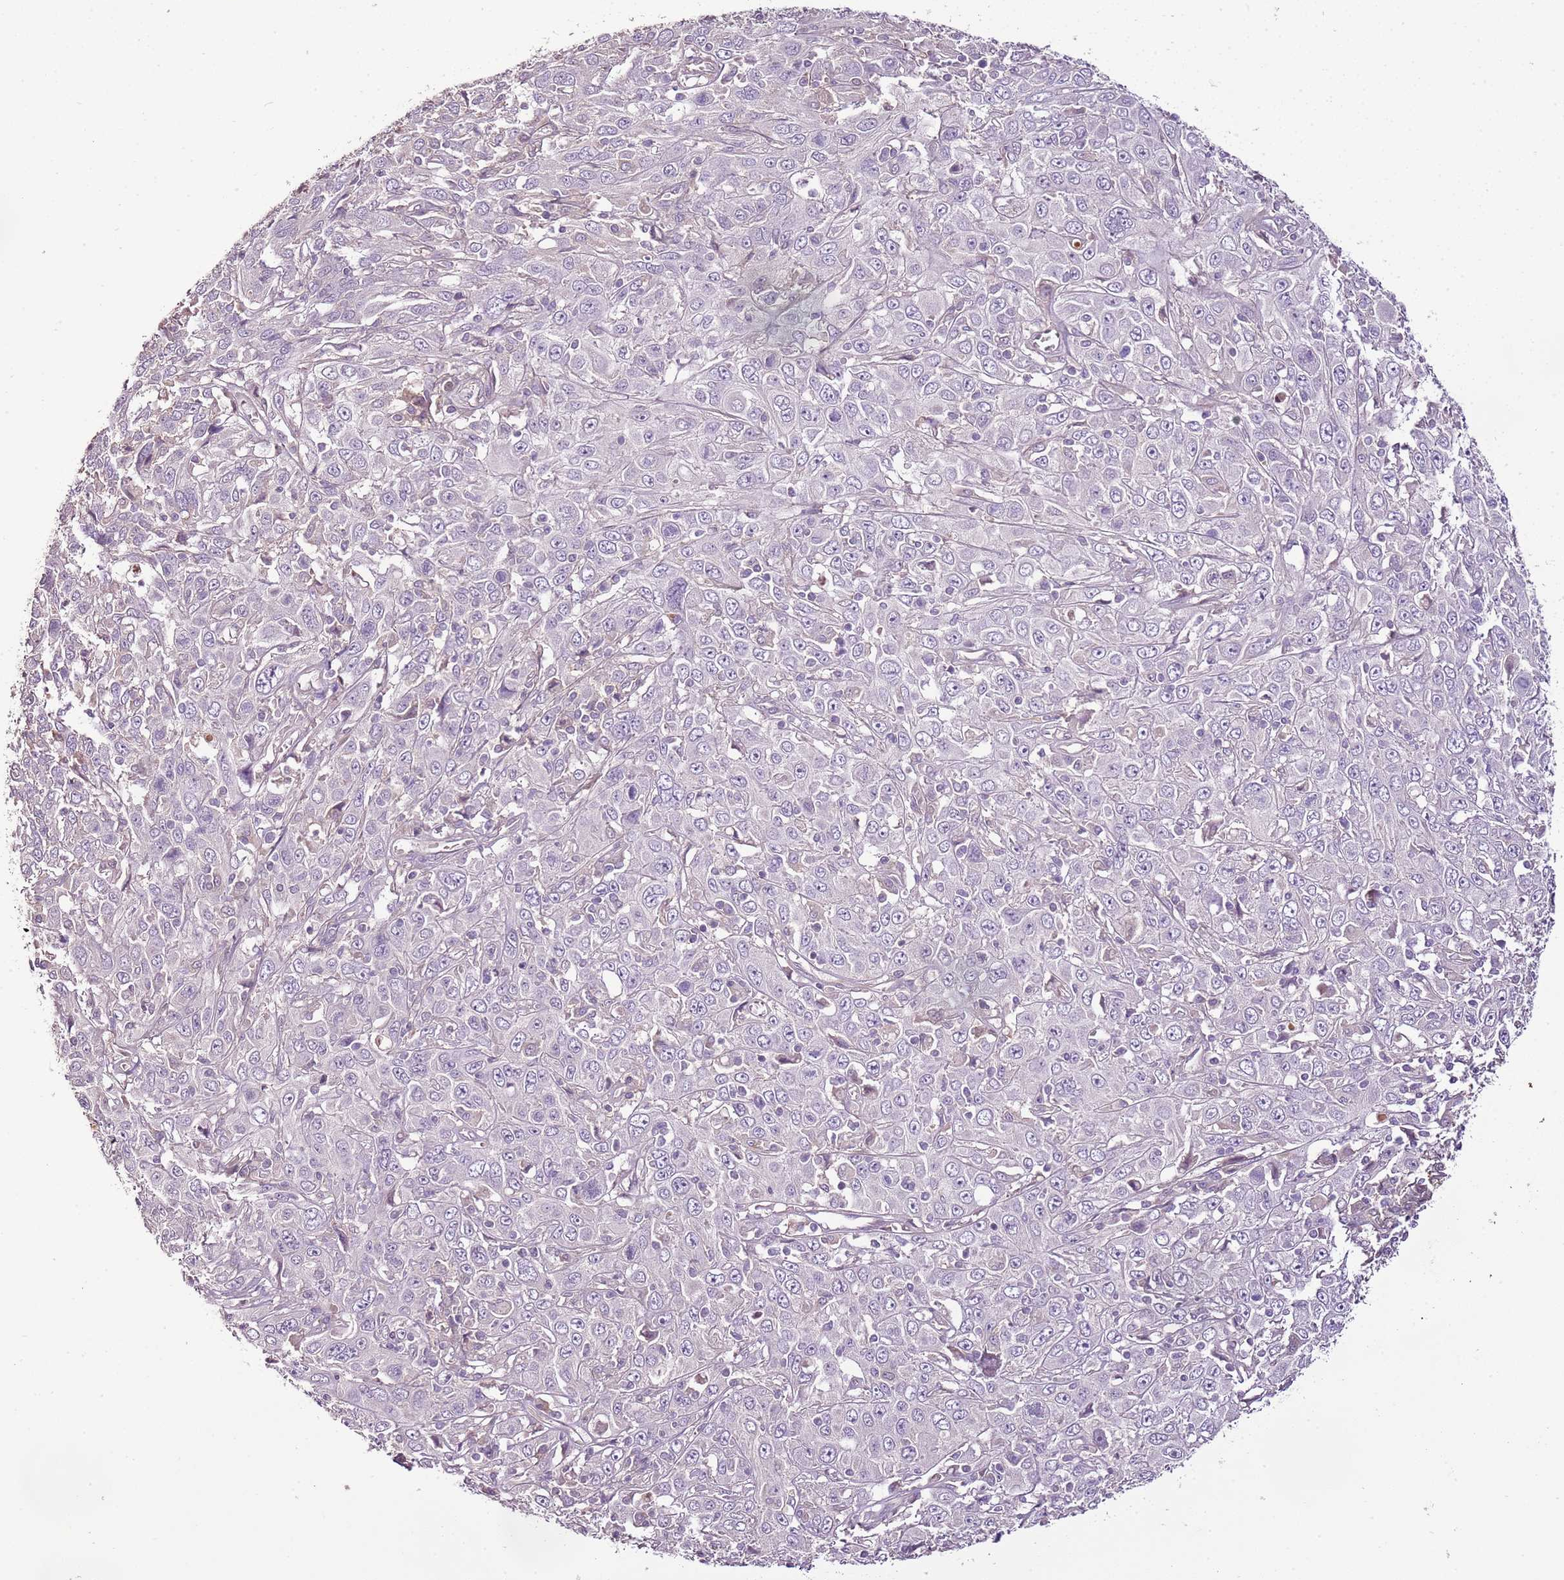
{"staining": {"intensity": "negative", "quantity": "none", "location": "none"}, "tissue": "cervical cancer", "cell_type": "Tumor cells", "image_type": "cancer", "snomed": [{"axis": "morphology", "description": "Squamous cell carcinoma, NOS"}, {"axis": "topography", "description": "Cervix"}], "caption": "A micrograph of cervical cancer stained for a protein exhibits no brown staining in tumor cells.", "gene": "CMKLR1", "patient": {"sex": "female", "age": 46}}